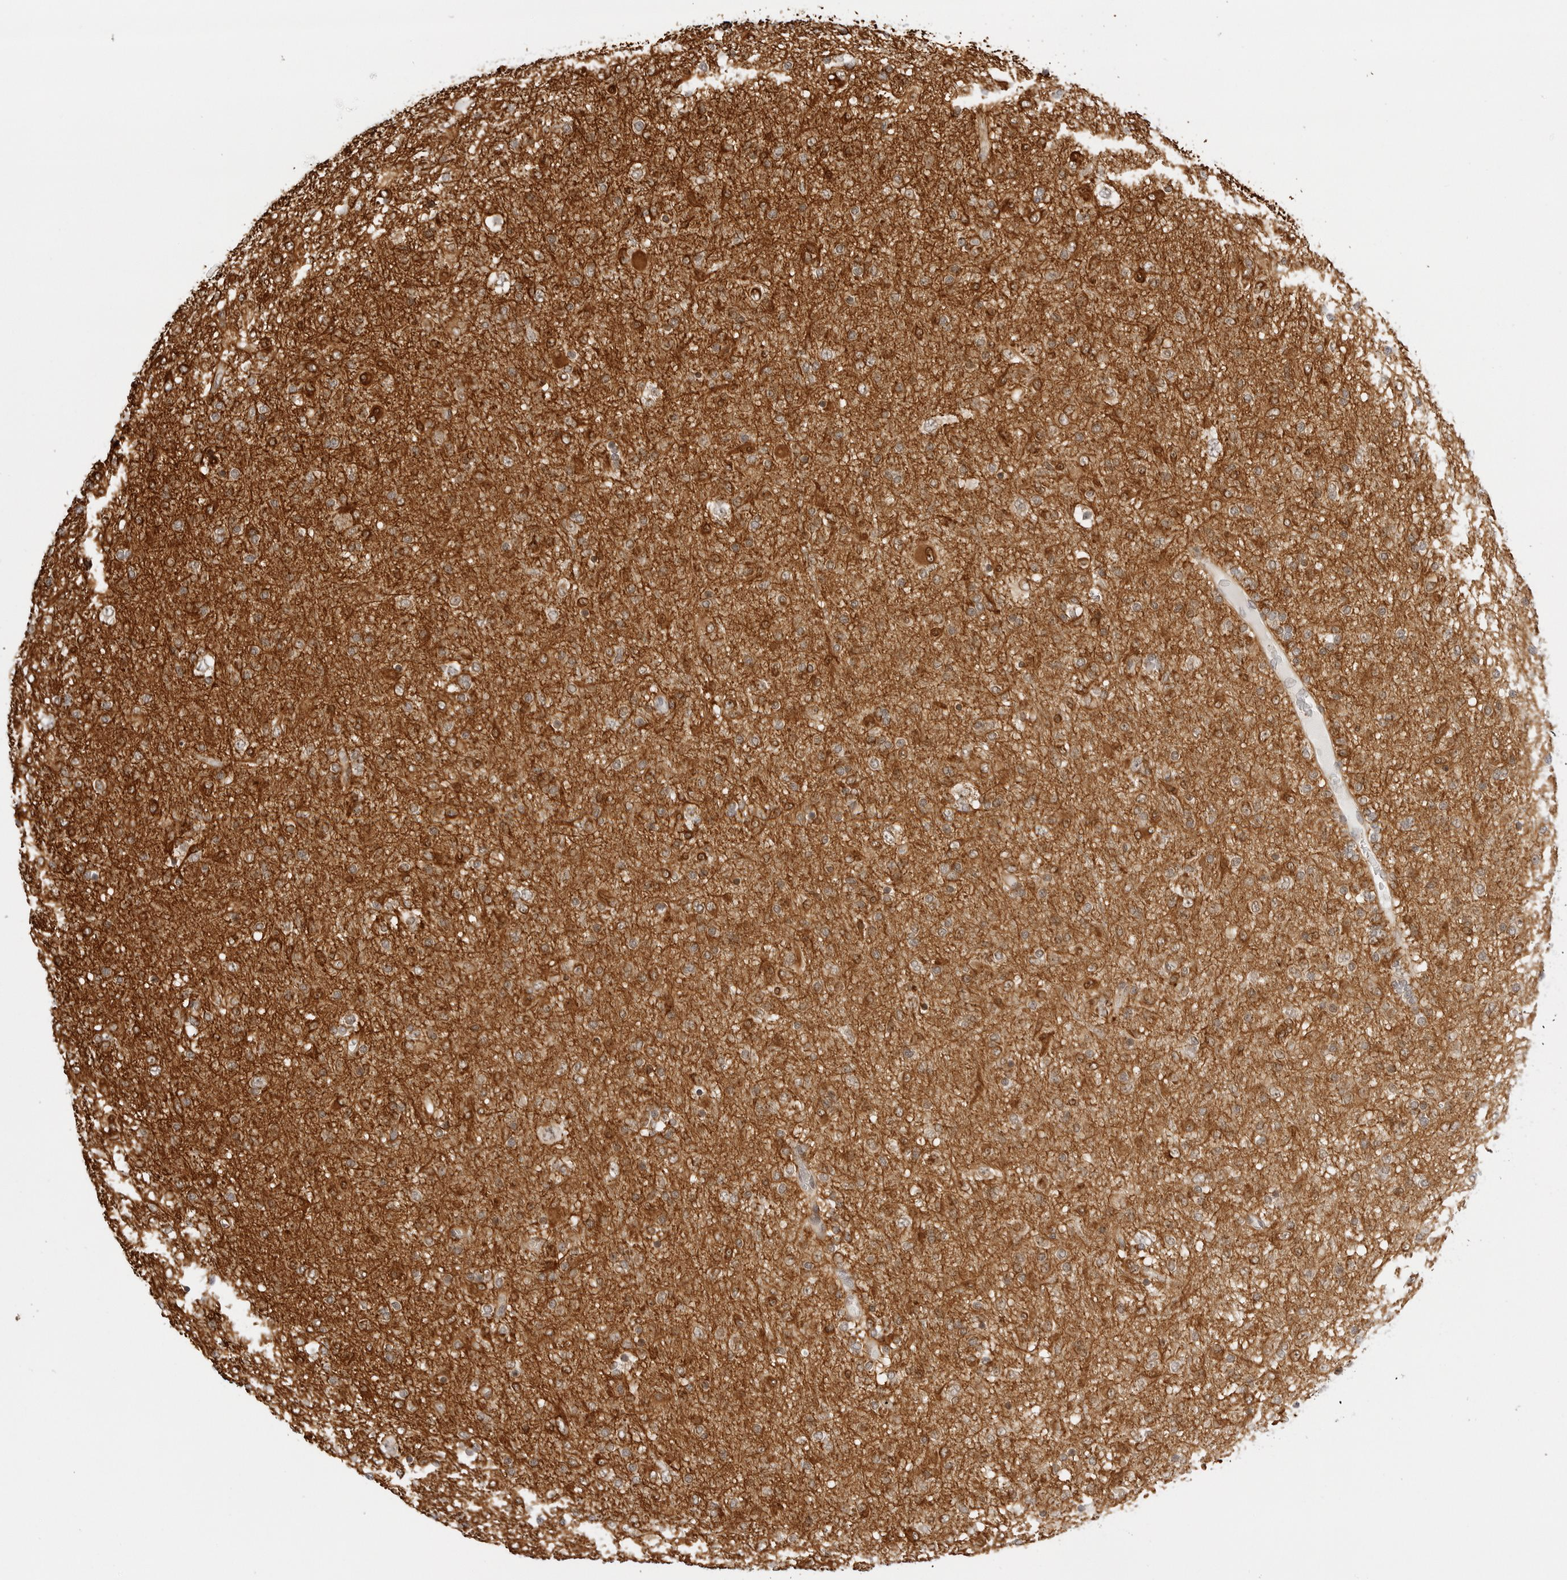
{"staining": {"intensity": "moderate", "quantity": ">75%", "location": "cytoplasmic/membranous"}, "tissue": "glioma", "cell_type": "Tumor cells", "image_type": "cancer", "snomed": [{"axis": "morphology", "description": "Glioma, malignant, Low grade"}, {"axis": "topography", "description": "Brain"}], "caption": "Immunohistochemical staining of glioma displays medium levels of moderate cytoplasmic/membranous protein staining in approximately >75% of tumor cells.", "gene": "GORAB", "patient": {"sex": "male", "age": 65}}